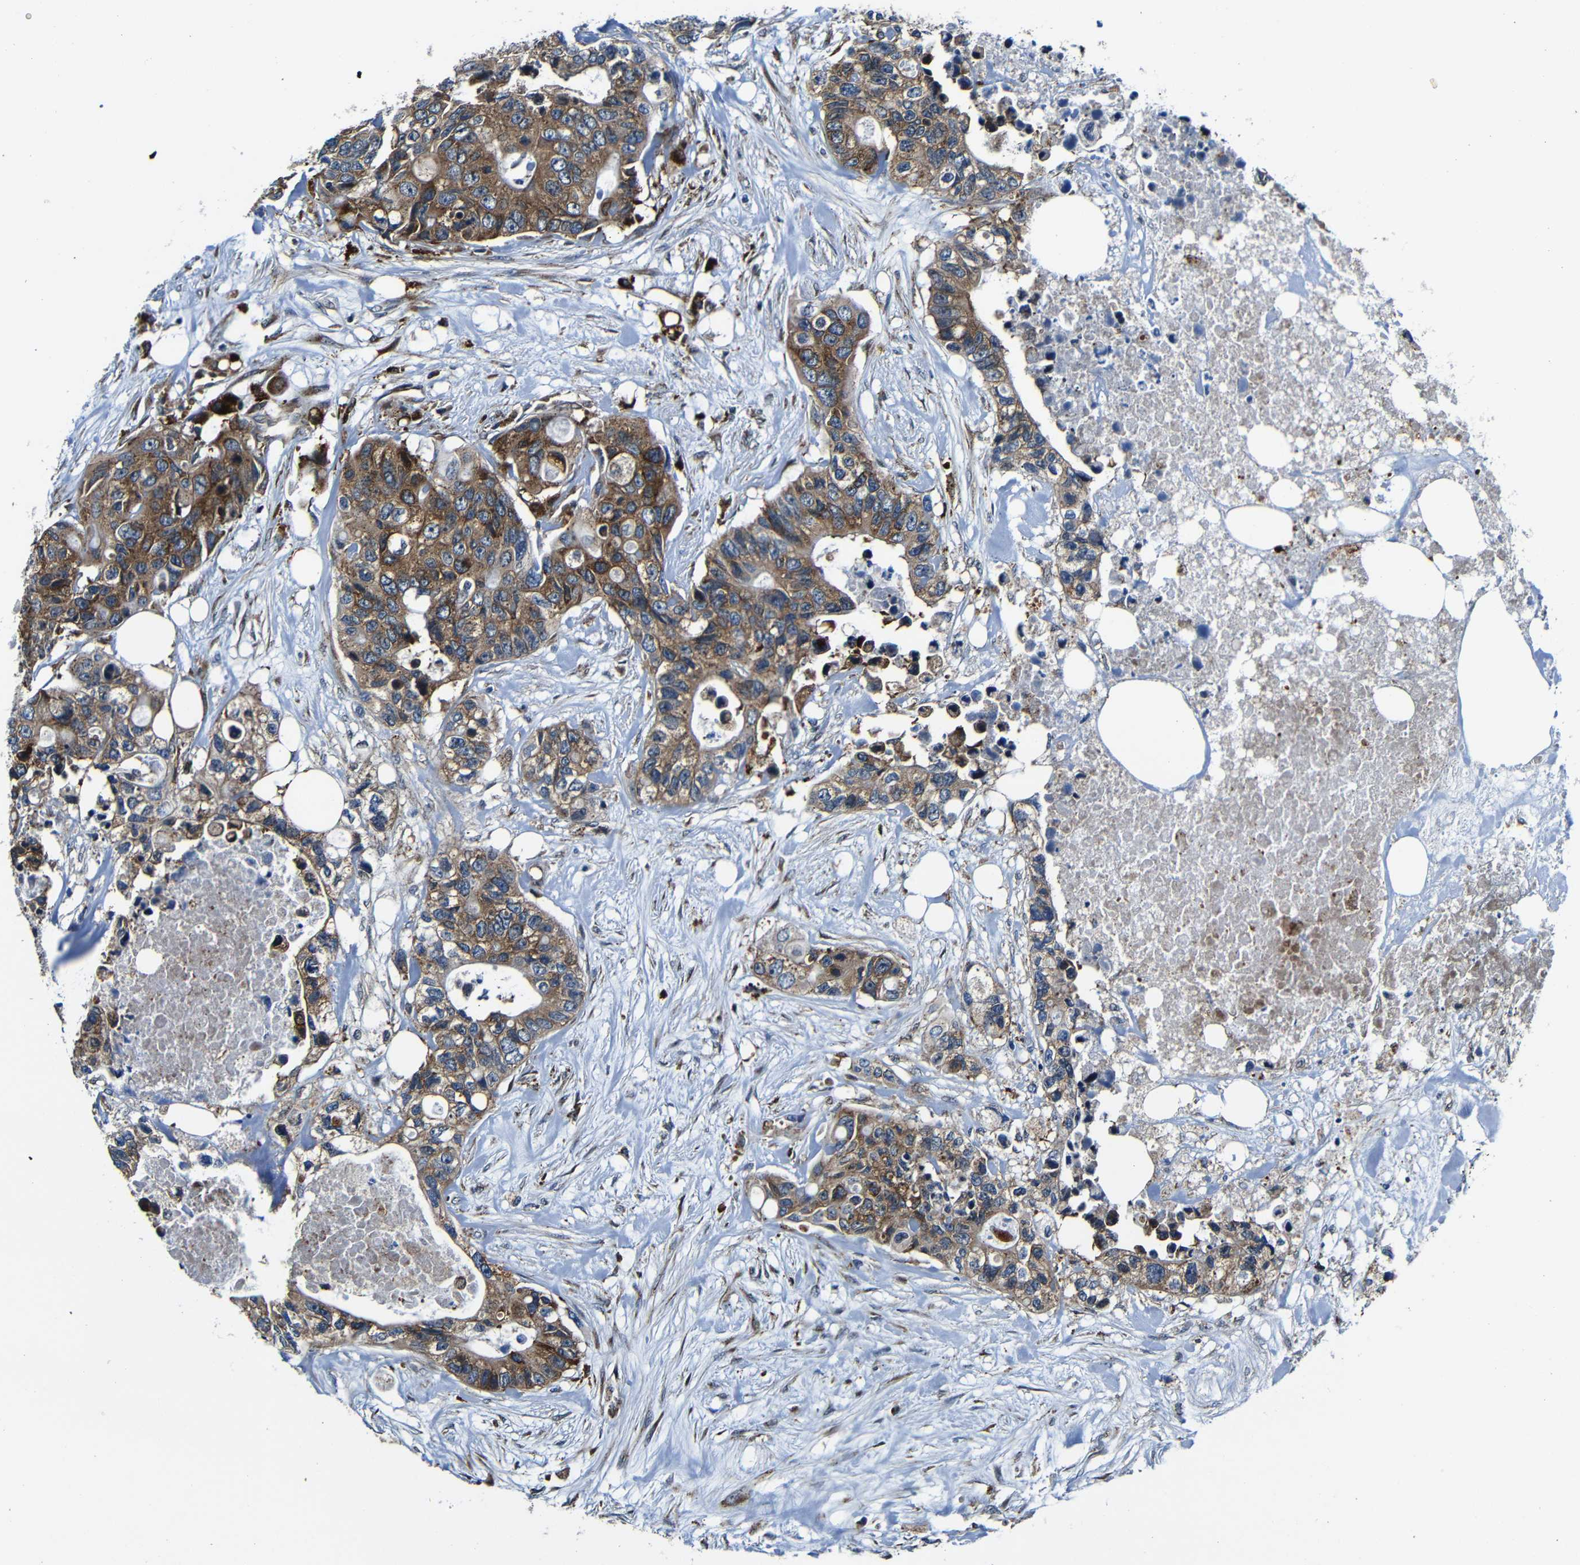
{"staining": {"intensity": "moderate", "quantity": ">75%", "location": "cytoplasmic/membranous"}, "tissue": "colorectal cancer", "cell_type": "Tumor cells", "image_type": "cancer", "snomed": [{"axis": "morphology", "description": "Adenocarcinoma, NOS"}, {"axis": "topography", "description": "Colon"}], "caption": "Immunohistochemical staining of human colorectal adenocarcinoma reveals moderate cytoplasmic/membranous protein positivity in about >75% of tumor cells.", "gene": "ABCE1", "patient": {"sex": "female", "age": 57}}